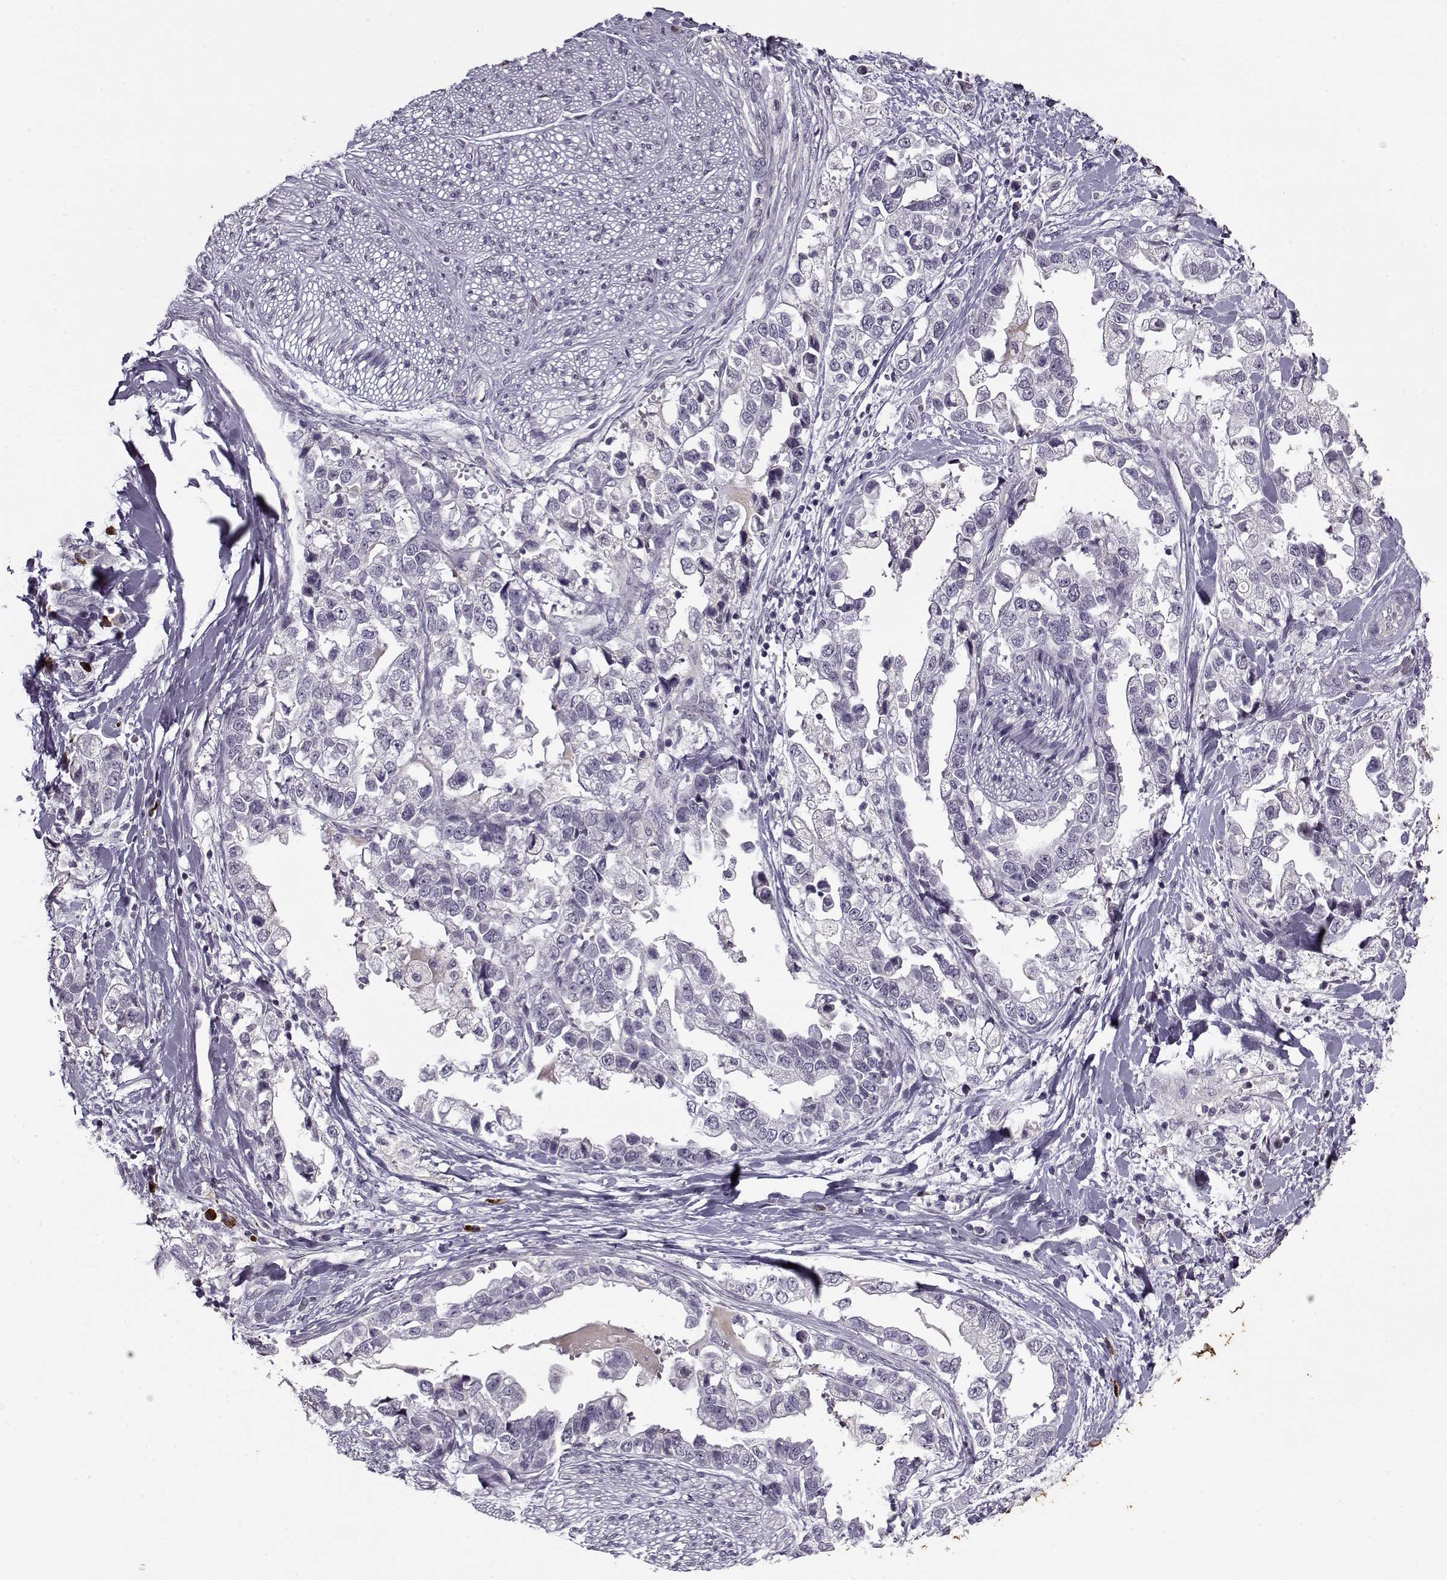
{"staining": {"intensity": "negative", "quantity": "none", "location": "none"}, "tissue": "stomach cancer", "cell_type": "Tumor cells", "image_type": "cancer", "snomed": [{"axis": "morphology", "description": "Adenocarcinoma, NOS"}, {"axis": "topography", "description": "Stomach"}], "caption": "Image shows no significant protein staining in tumor cells of stomach adenocarcinoma.", "gene": "KRT9", "patient": {"sex": "male", "age": 59}}